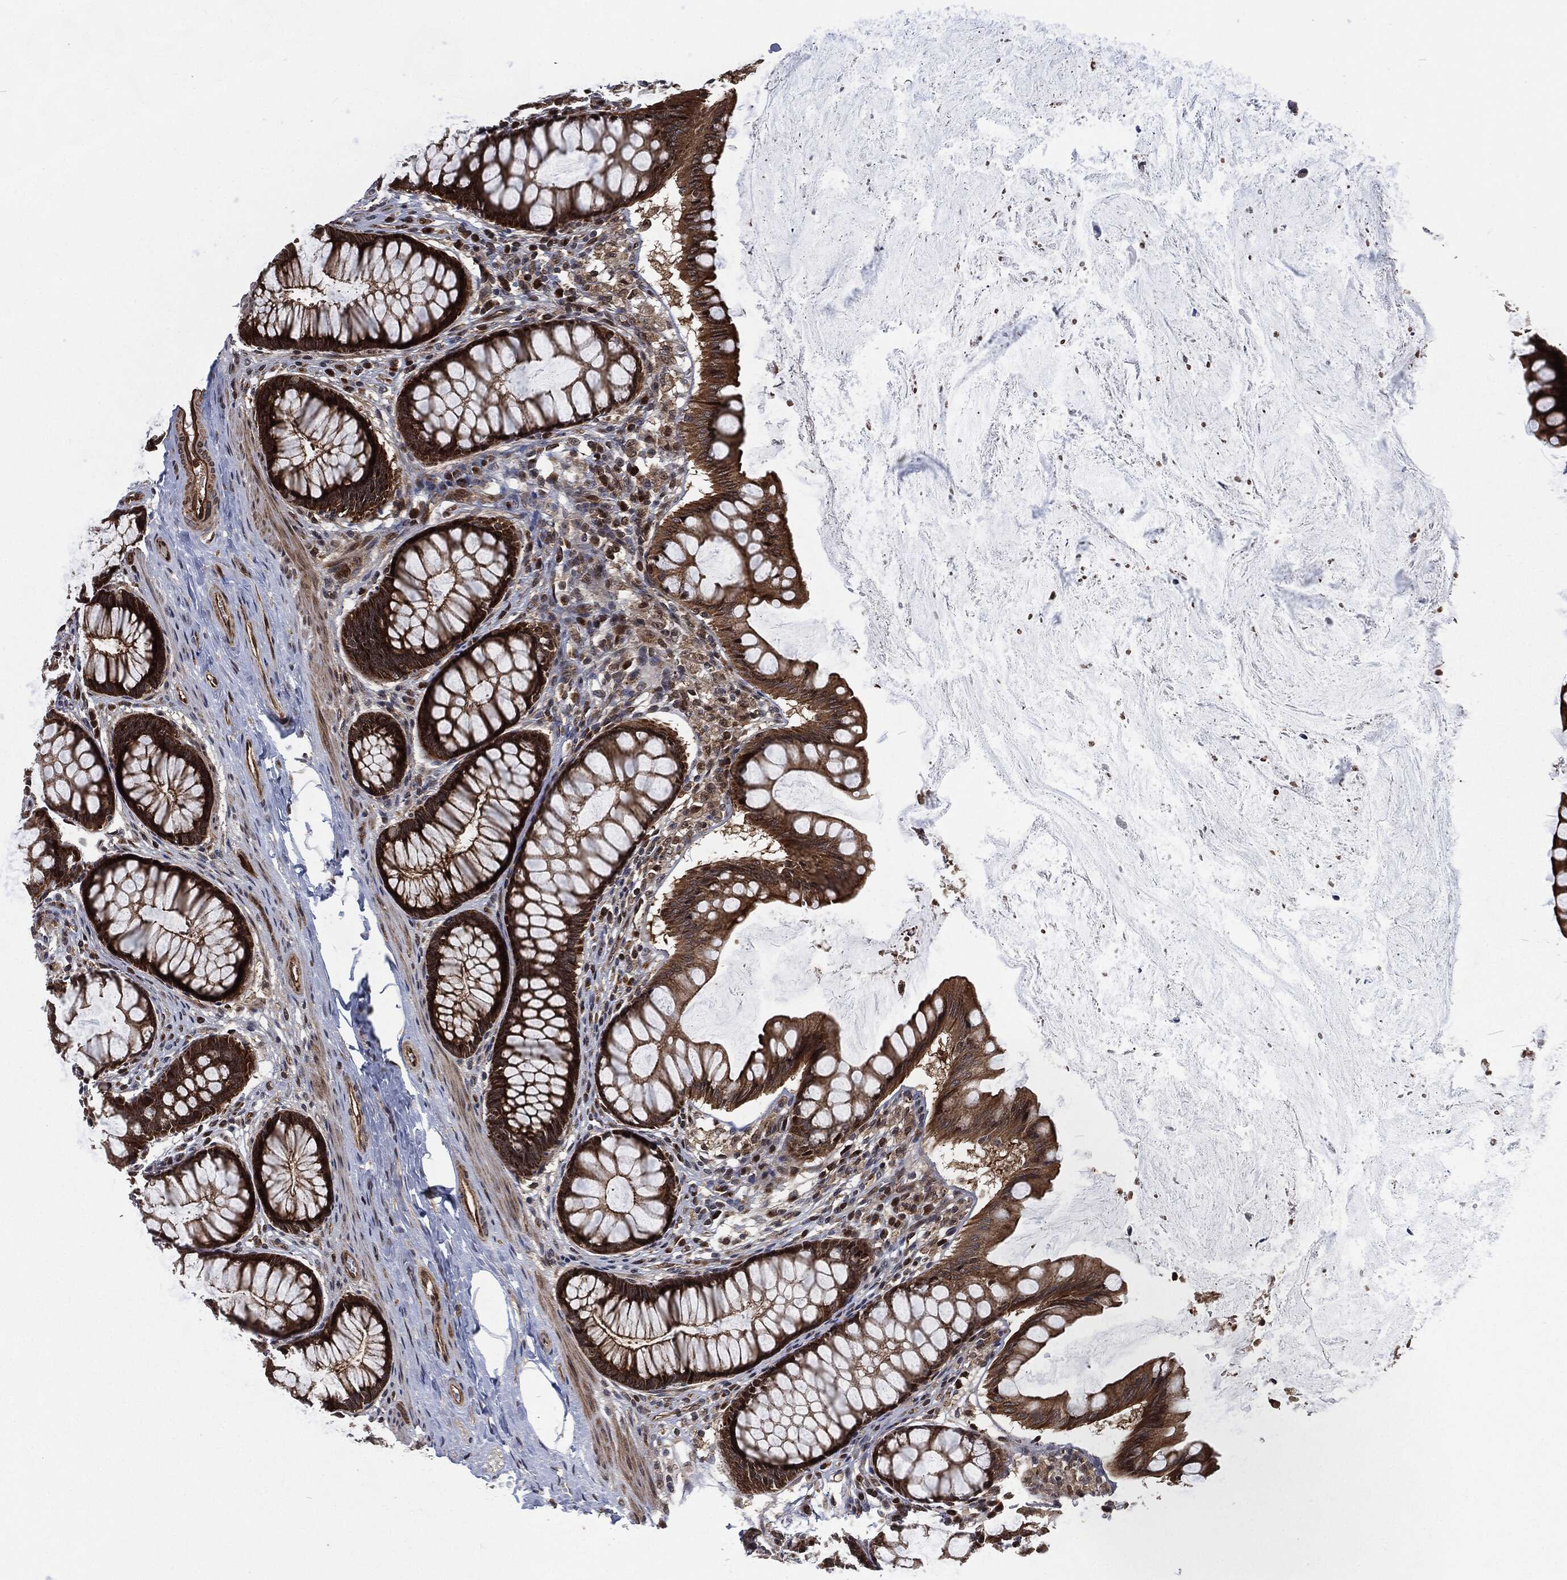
{"staining": {"intensity": "strong", "quantity": ">75%", "location": "cytoplasmic/membranous"}, "tissue": "colon", "cell_type": "Endothelial cells", "image_type": "normal", "snomed": [{"axis": "morphology", "description": "Normal tissue, NOS"}, {"axis": "topography", "description": "Colon"}], "caption": "Immunohistochemistry (IHC) (DAB) staining of normal human colon exhibits strong cytoplasmic/membranous protein positivity in approximately >75% of endothelial cells.", "gene": "CMPK2", "patient": {"sex": "female", "age": 65}}